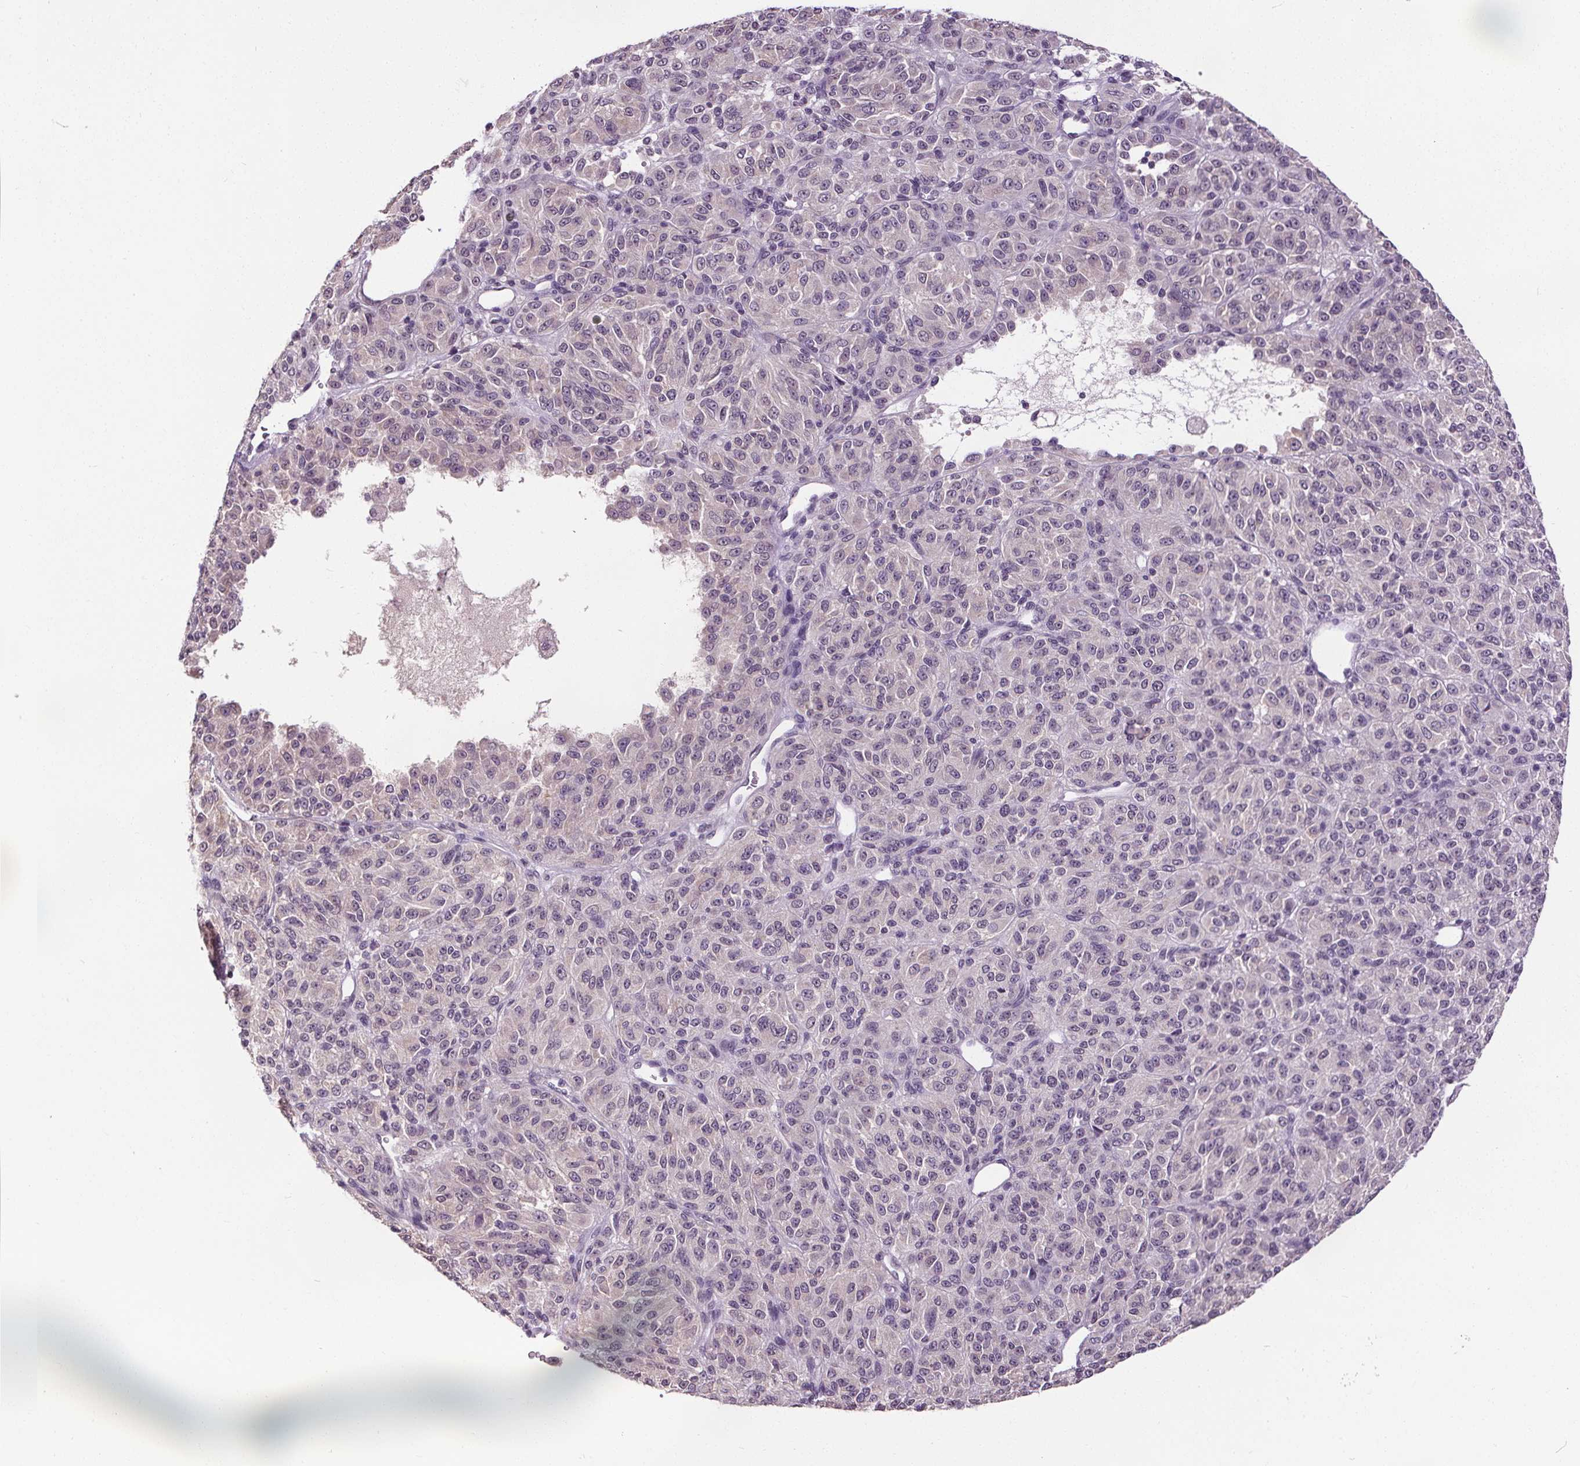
{"staining": {"intensity": "negative", "quantity": "none", "location": "none"}, "tissue": "melanoma", "cell_type": "Tumor cells", "image_type": "cancer", "snomed": [{"axis": "morphology", "description": "Malignant melanoma, Metastatic site"}, {"axis": "topography", "description": "Brain"}], "caption": "There is no significant expression in tumor cells of malignant melanoma (metastatic site).", "gene": "SLC2A9", "patient": {"sex": "female", "age": 56}}